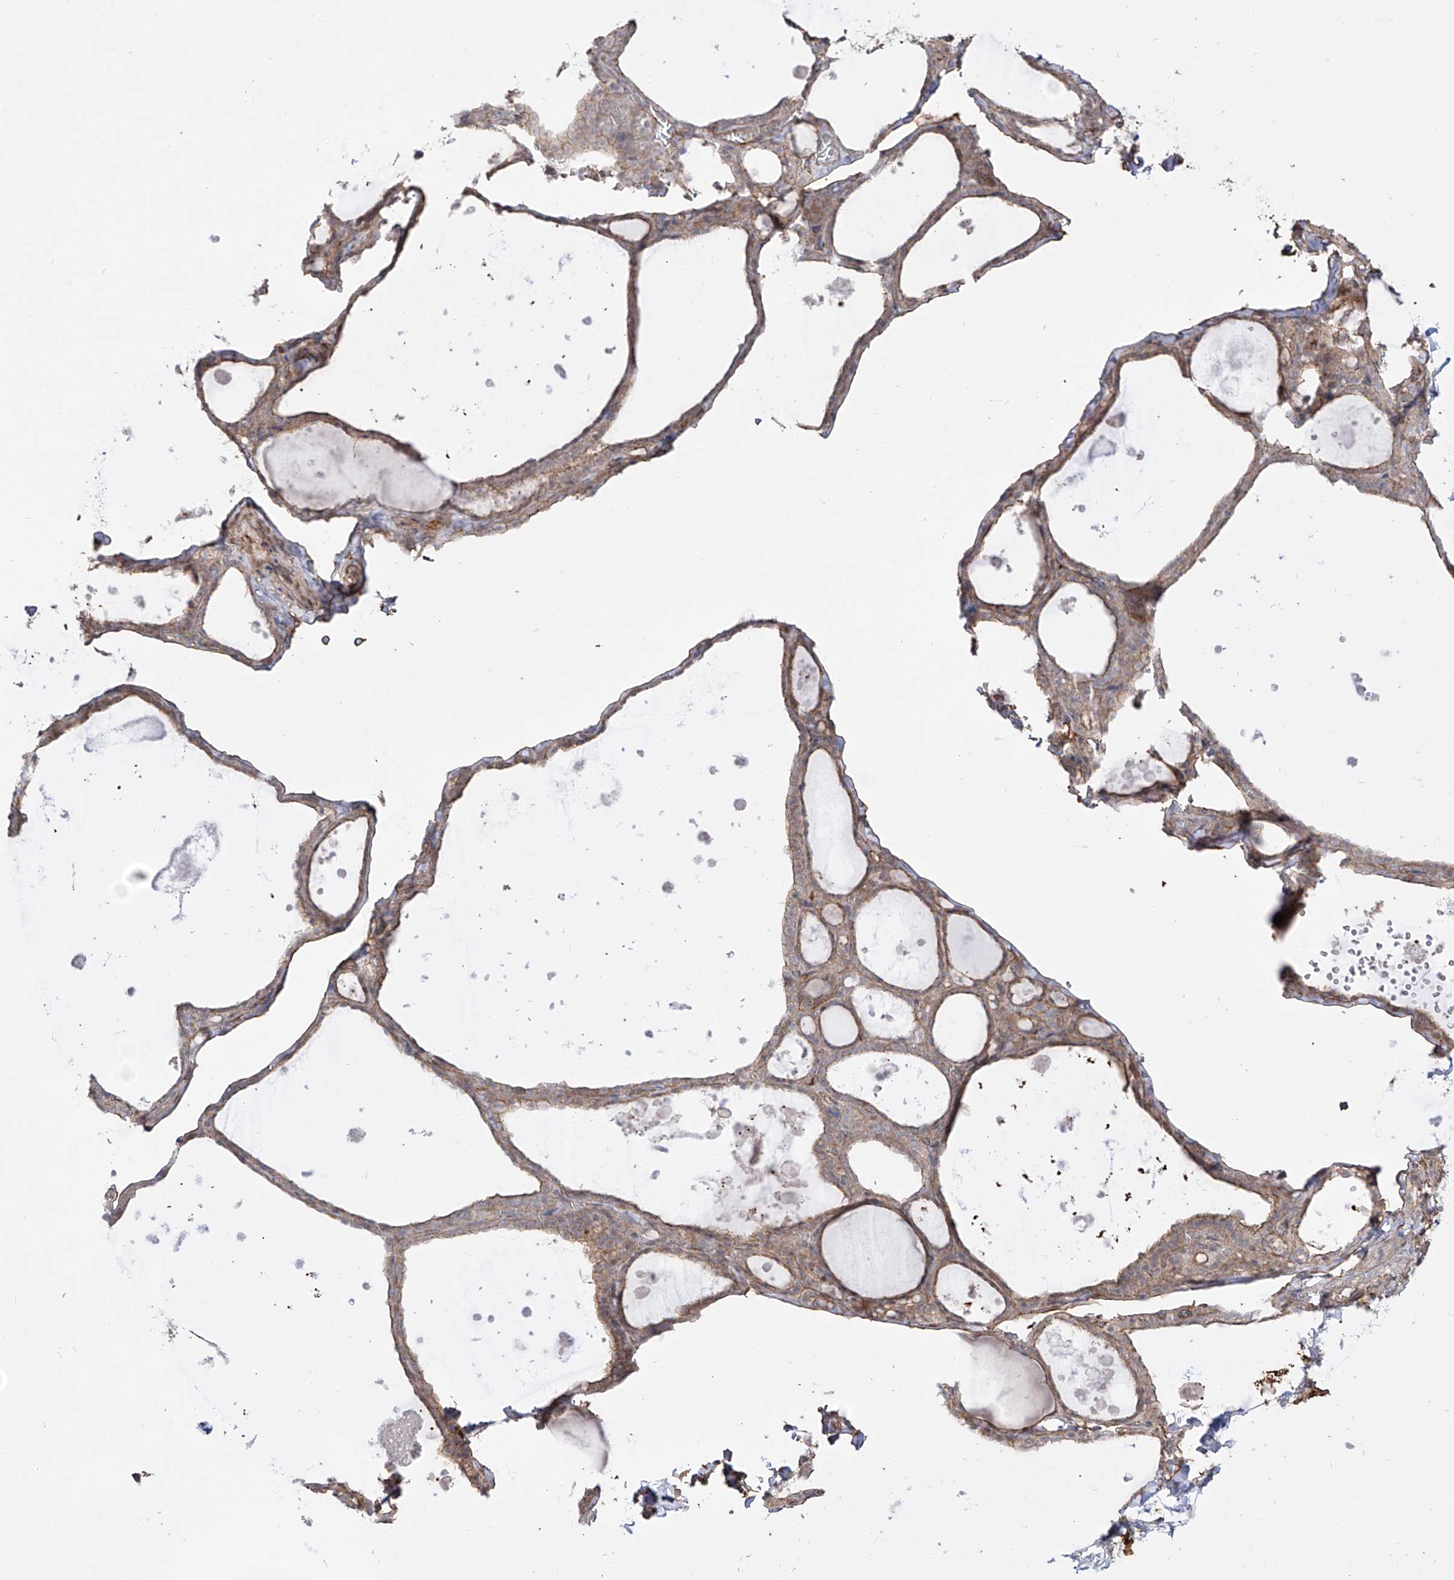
{"staining": {"intensity": "moderate", "quantity": ">75%", "location": "cytoplasmic/membranous"}, "tissue": "thyroid gland", "cell_type": "Glandular cells", "image_type": "normal", "snomed": [{"axis": "morphology", "description": "Normal tissue, NOS"}, {"axis": "topography", "description": "Thyroid gland"}], "caption": "High-magnification brightfield microscopy of normal thyroid gland stained with DAB (brown) and counterstained with hematoxylin (blue). glandular cells exhibit moderate cytoplasmic/membranous expression is present in about>75% of cells. (DAB IHC, brown staining for protein, blue staining for nuclei).", "gene": "ZNF180", "patient": {"sex": "male", "age": 56}}